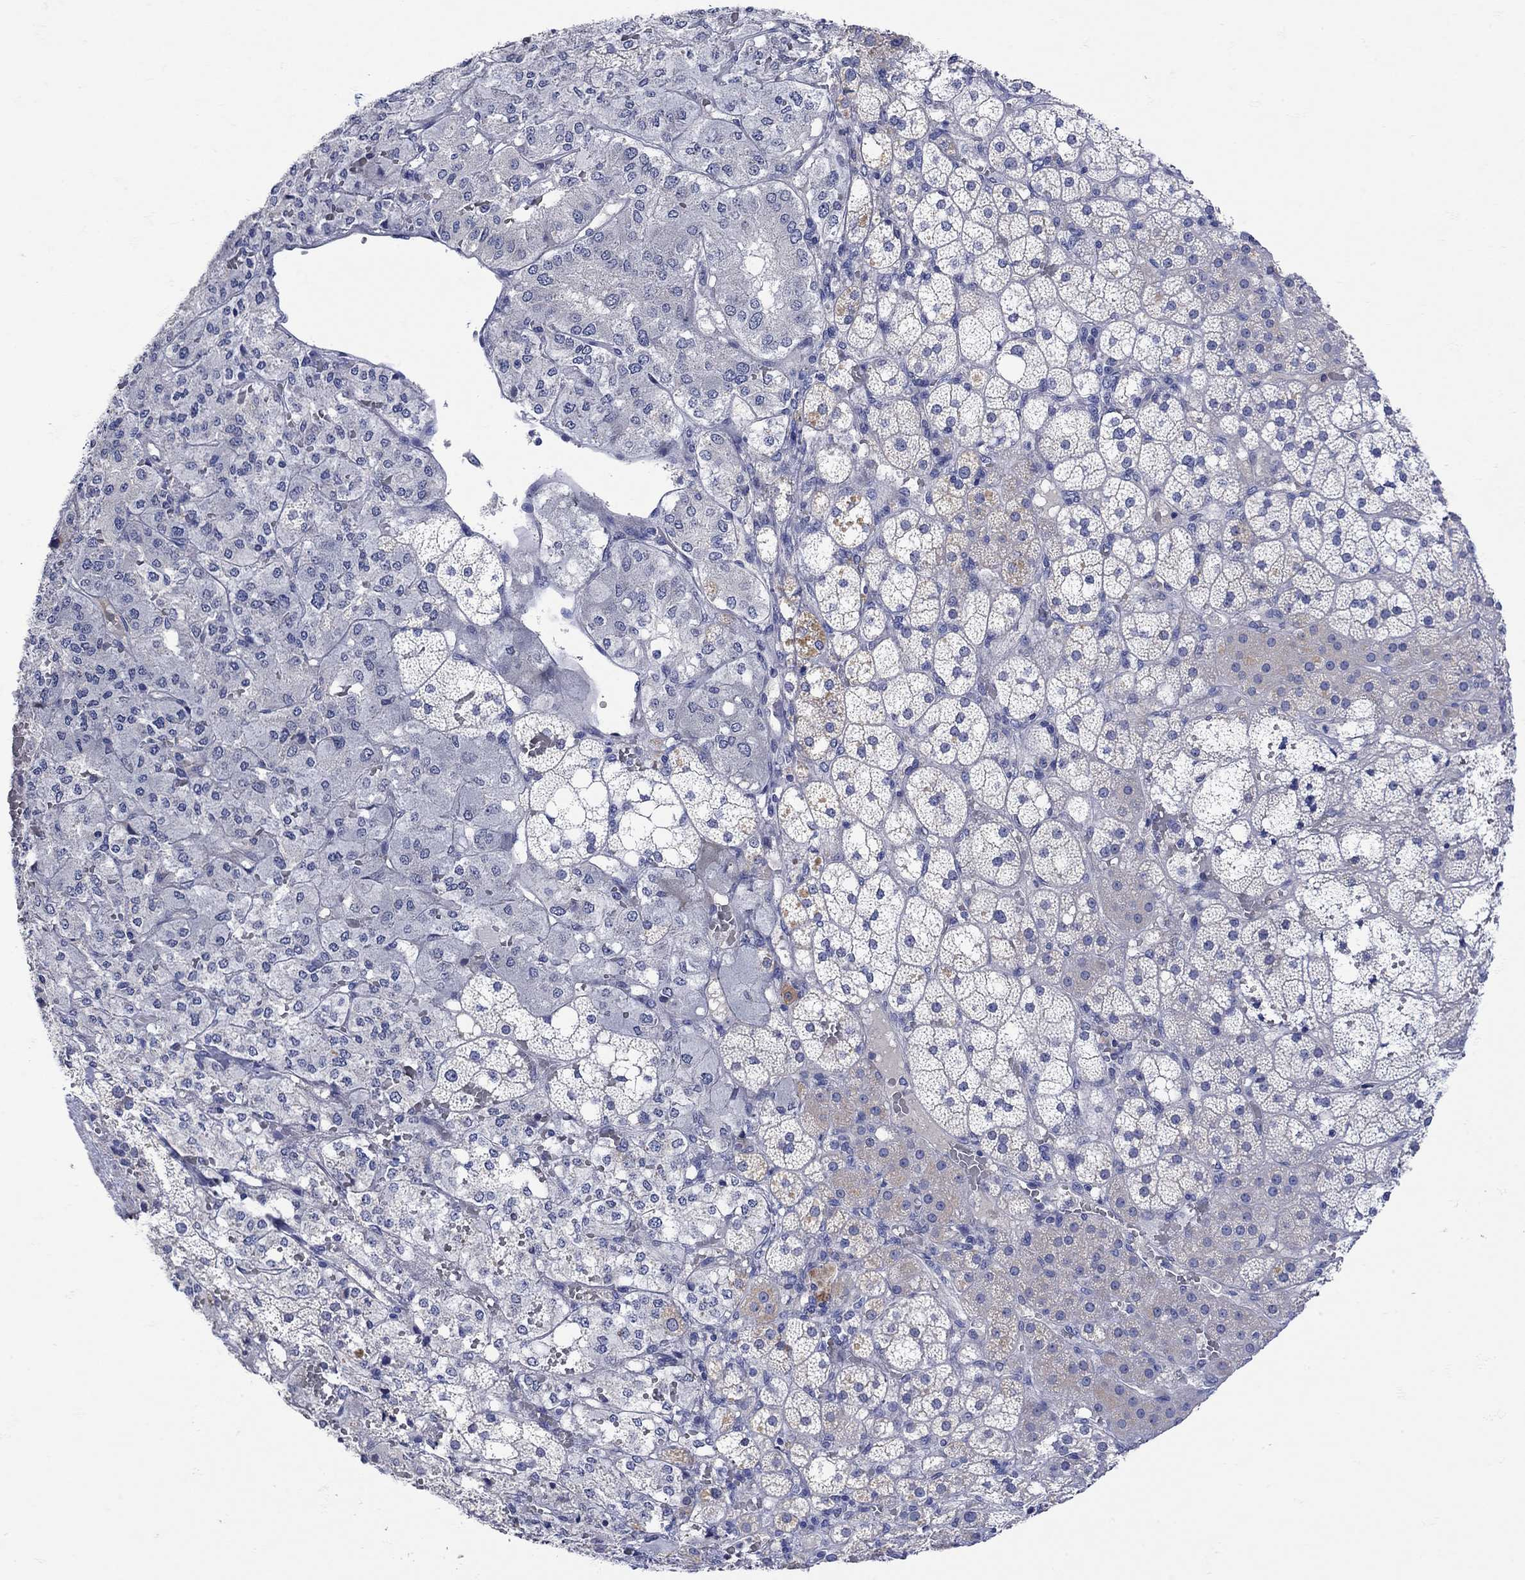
{"staining": {"intensity": "negative", "quantity": "none", "location": "none"}, "tissue": "adrenal gland", "cell_type": "Glandular cells", "image_type": "normal", "snomed": [{"axis": "morphology", "description": "Normal tissue, NOS"}, {"axis": "topography", "description": "Adrenal gland"}], "caption": "Photomicrograph shows no significant protein staining in glandular cells of benign adrenal gland.", "gene": "MSI1", "patient": {"sex": "male", "age": 53}}